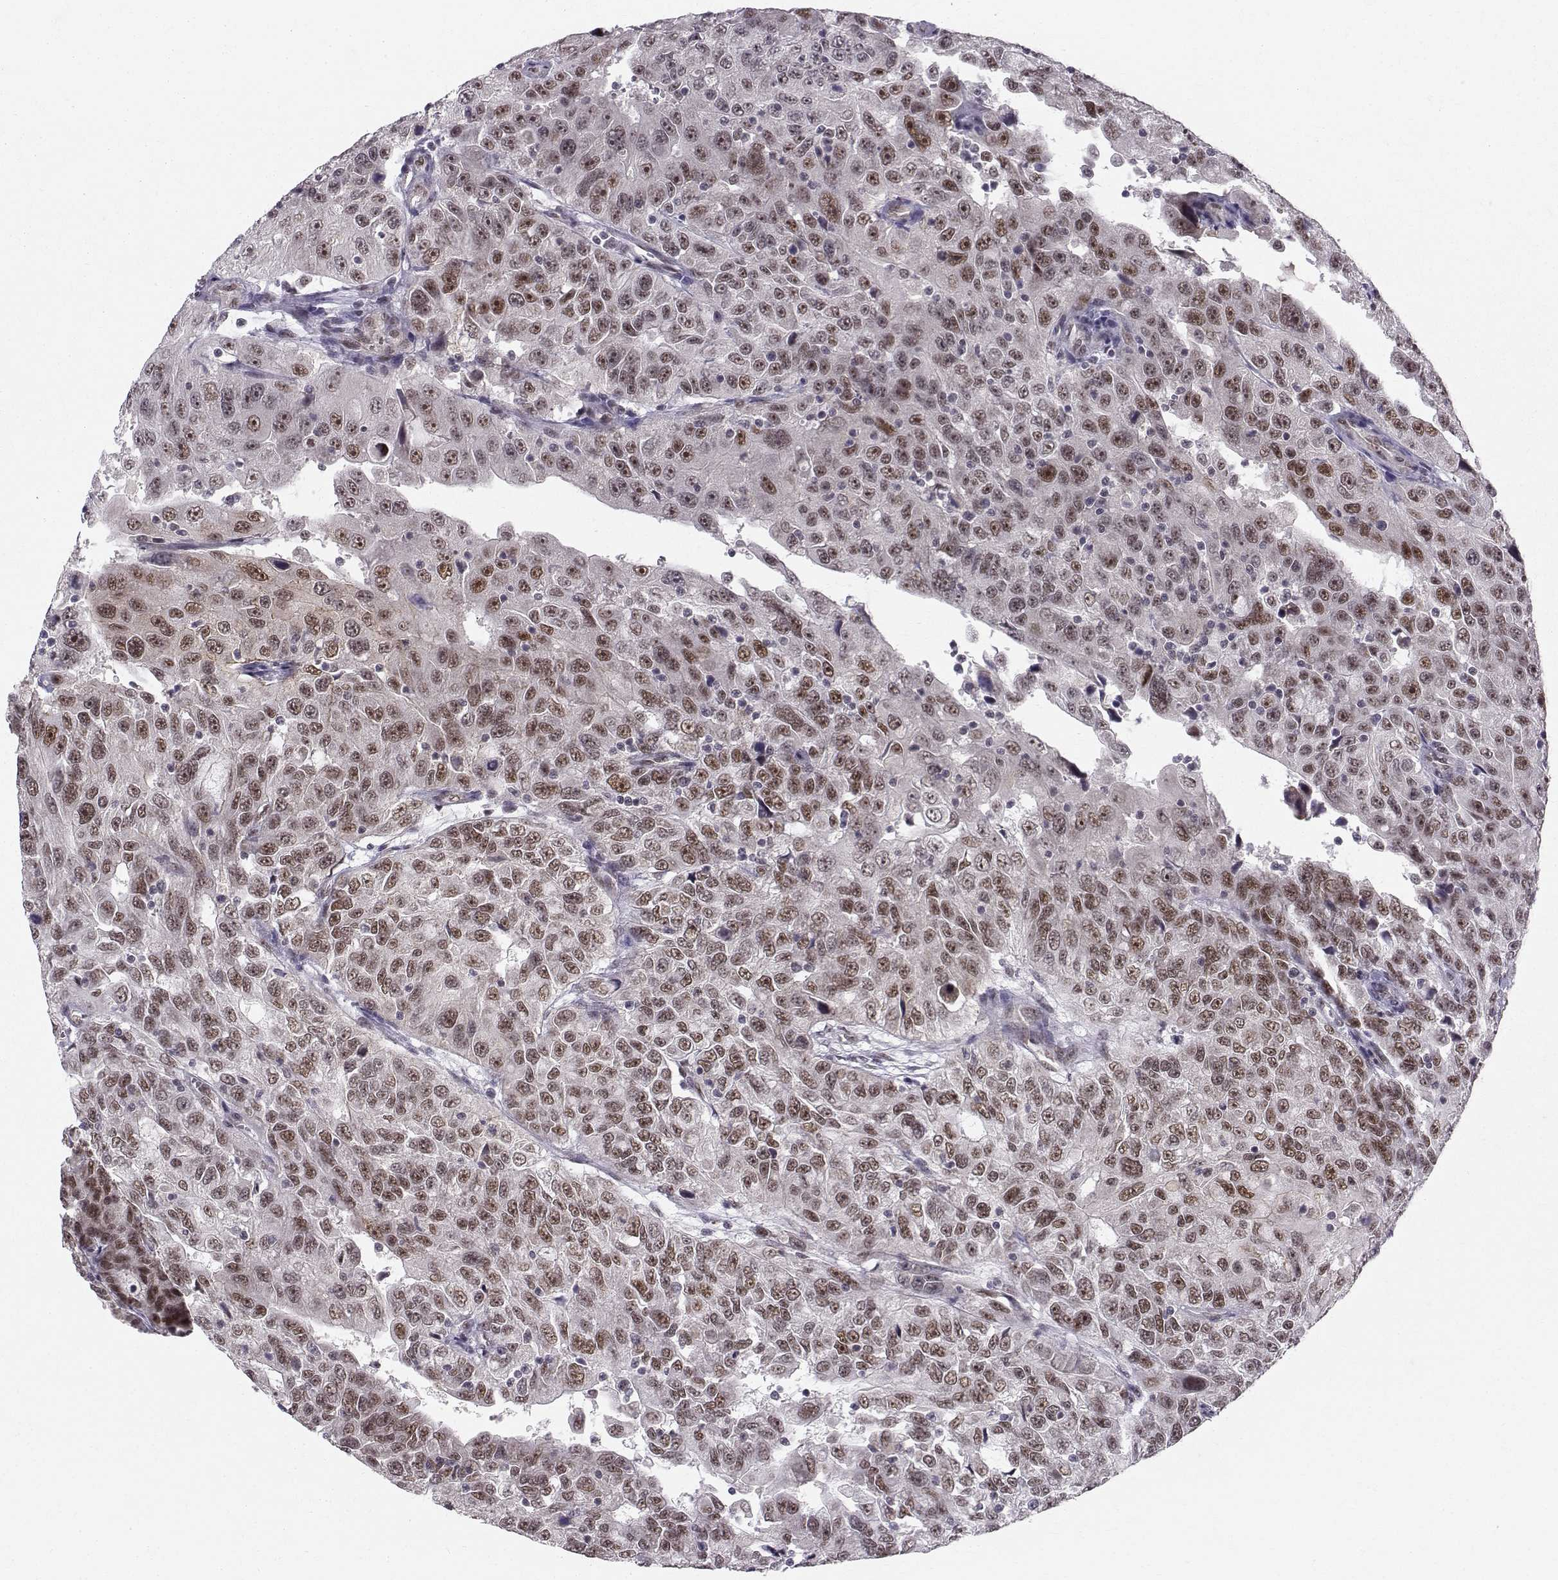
{"staining": {"intensity": "moderate", "quantity": "25%-75%", "location": "nuclear"}, "tissue": "urothelial cancer", "cell_type": "Tumor cells", "image_type": "cancer", "snomed": [{"axis": "morphology", "description": "Urothelial carcinoma, NOS"}, {"axis": "morphology", "description": "Urothelial carcinoma, High grade"}, {"axis": "topography", "description": "Urinary bladder"}], "caption": "Urothelial cancer was stained to show a protein in brown. There is medium levels of moderate nuclear positivity in approximately 25%-75% of tumor cells.", "gene": "RPP38", "patient": {"sex": "female", "age": 73}}